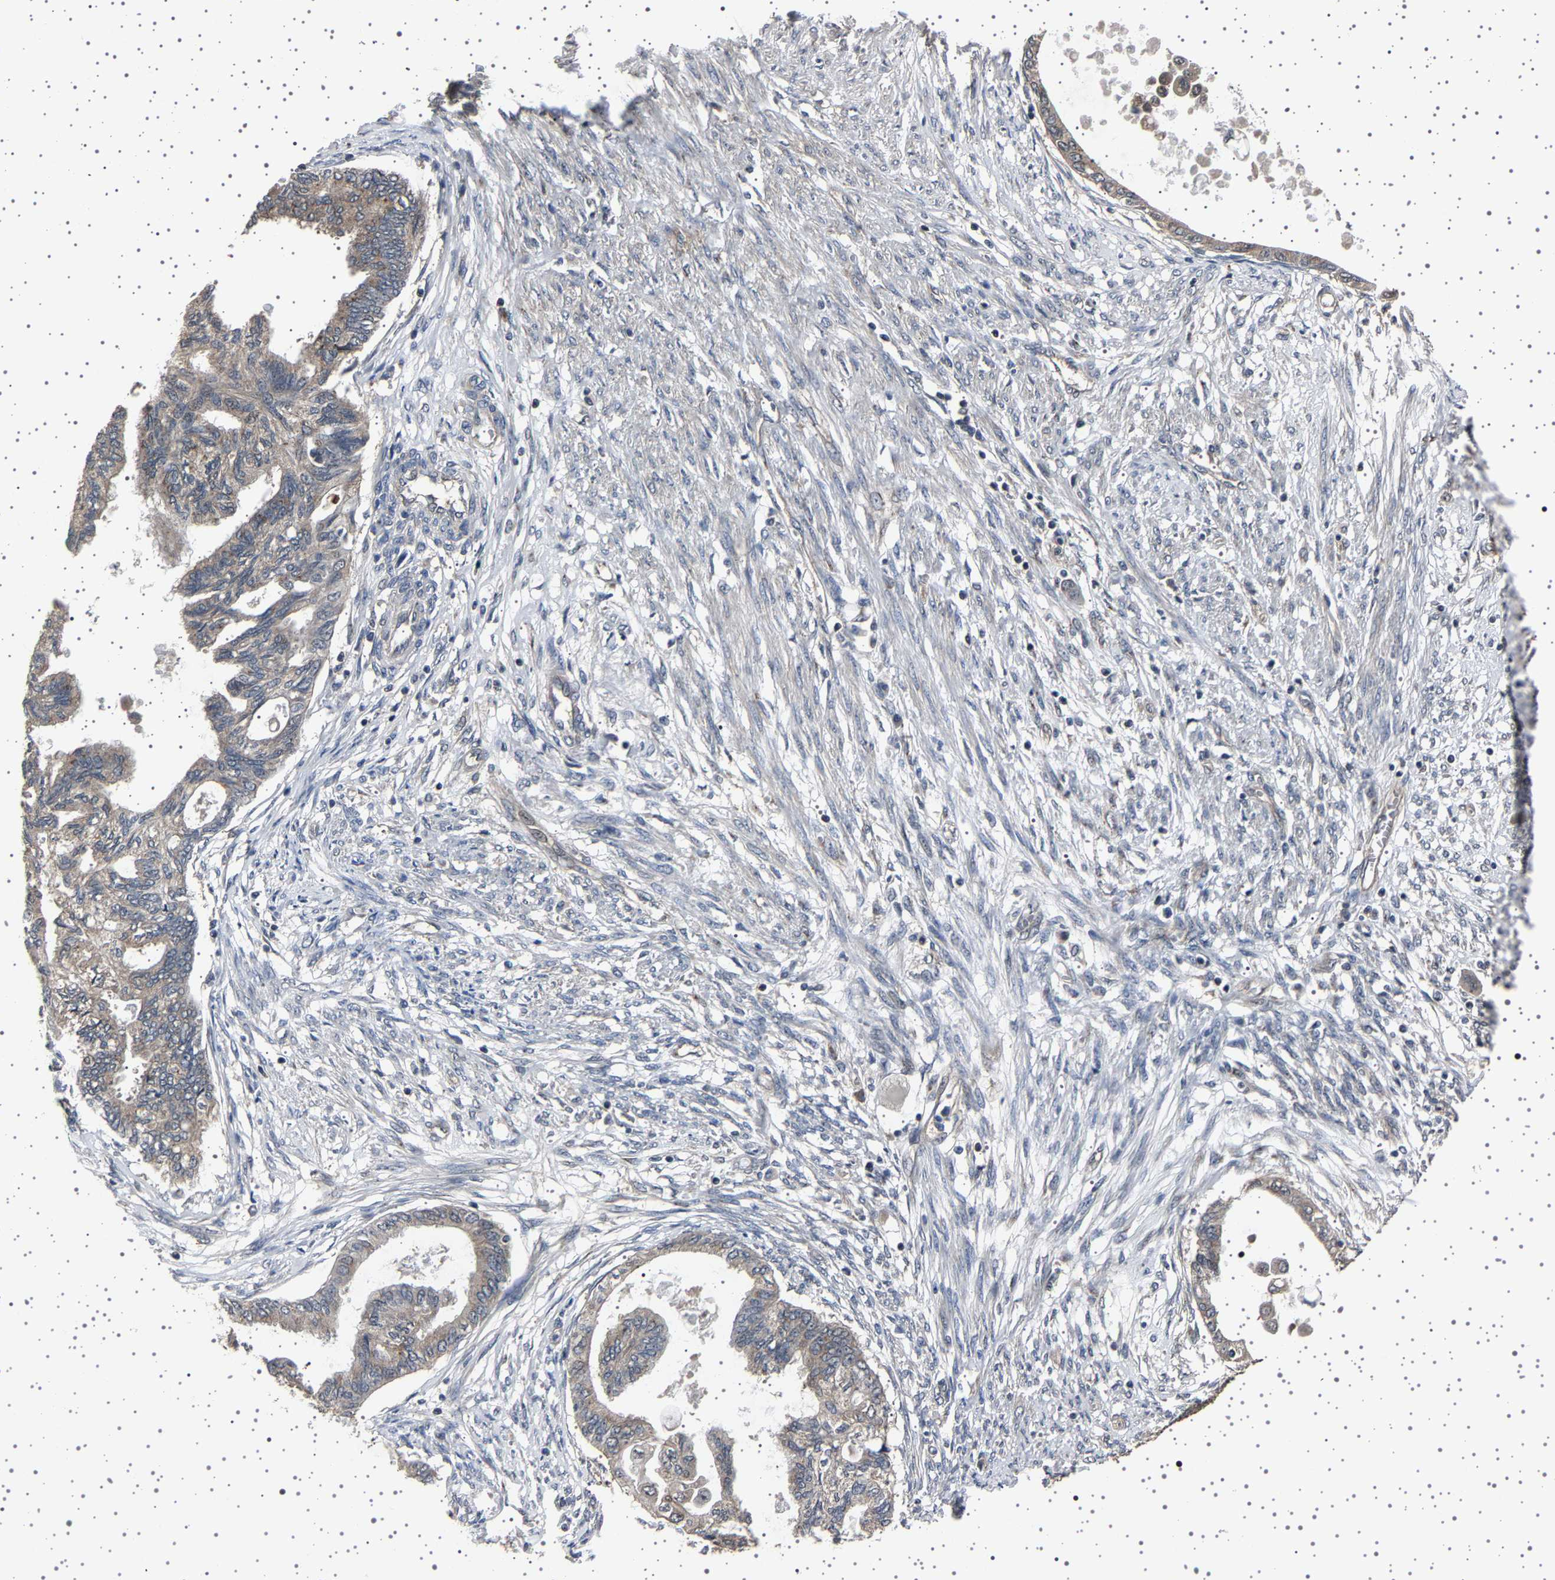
{"staining": {"intensity": "weak", "quantity": "<25%", "location": "cytoplasmic/membranous"}, "tissue": "cervical cancer", "cell_type": "Tumor cells", "image_type": "cancer", "snomed": [{"axis": "morphology", "description": "Normal tissue, NOS"}, {"axis": "morphology", "description": "Adenocarcinoma, NOS"}, {"axis": "topography", "description": "Cervix"}, {"axis": "topography", "description": "Endometrium"}], "caption": "Immunohistochemical staining of human adenocarcinoma (cervical) shows no significant expression in tumor cells. (DAB immunohistochemistry with hematoxylin counter stain).", "gene": "NCKAP1", "patient": {"sex": "female", "age": 86}}